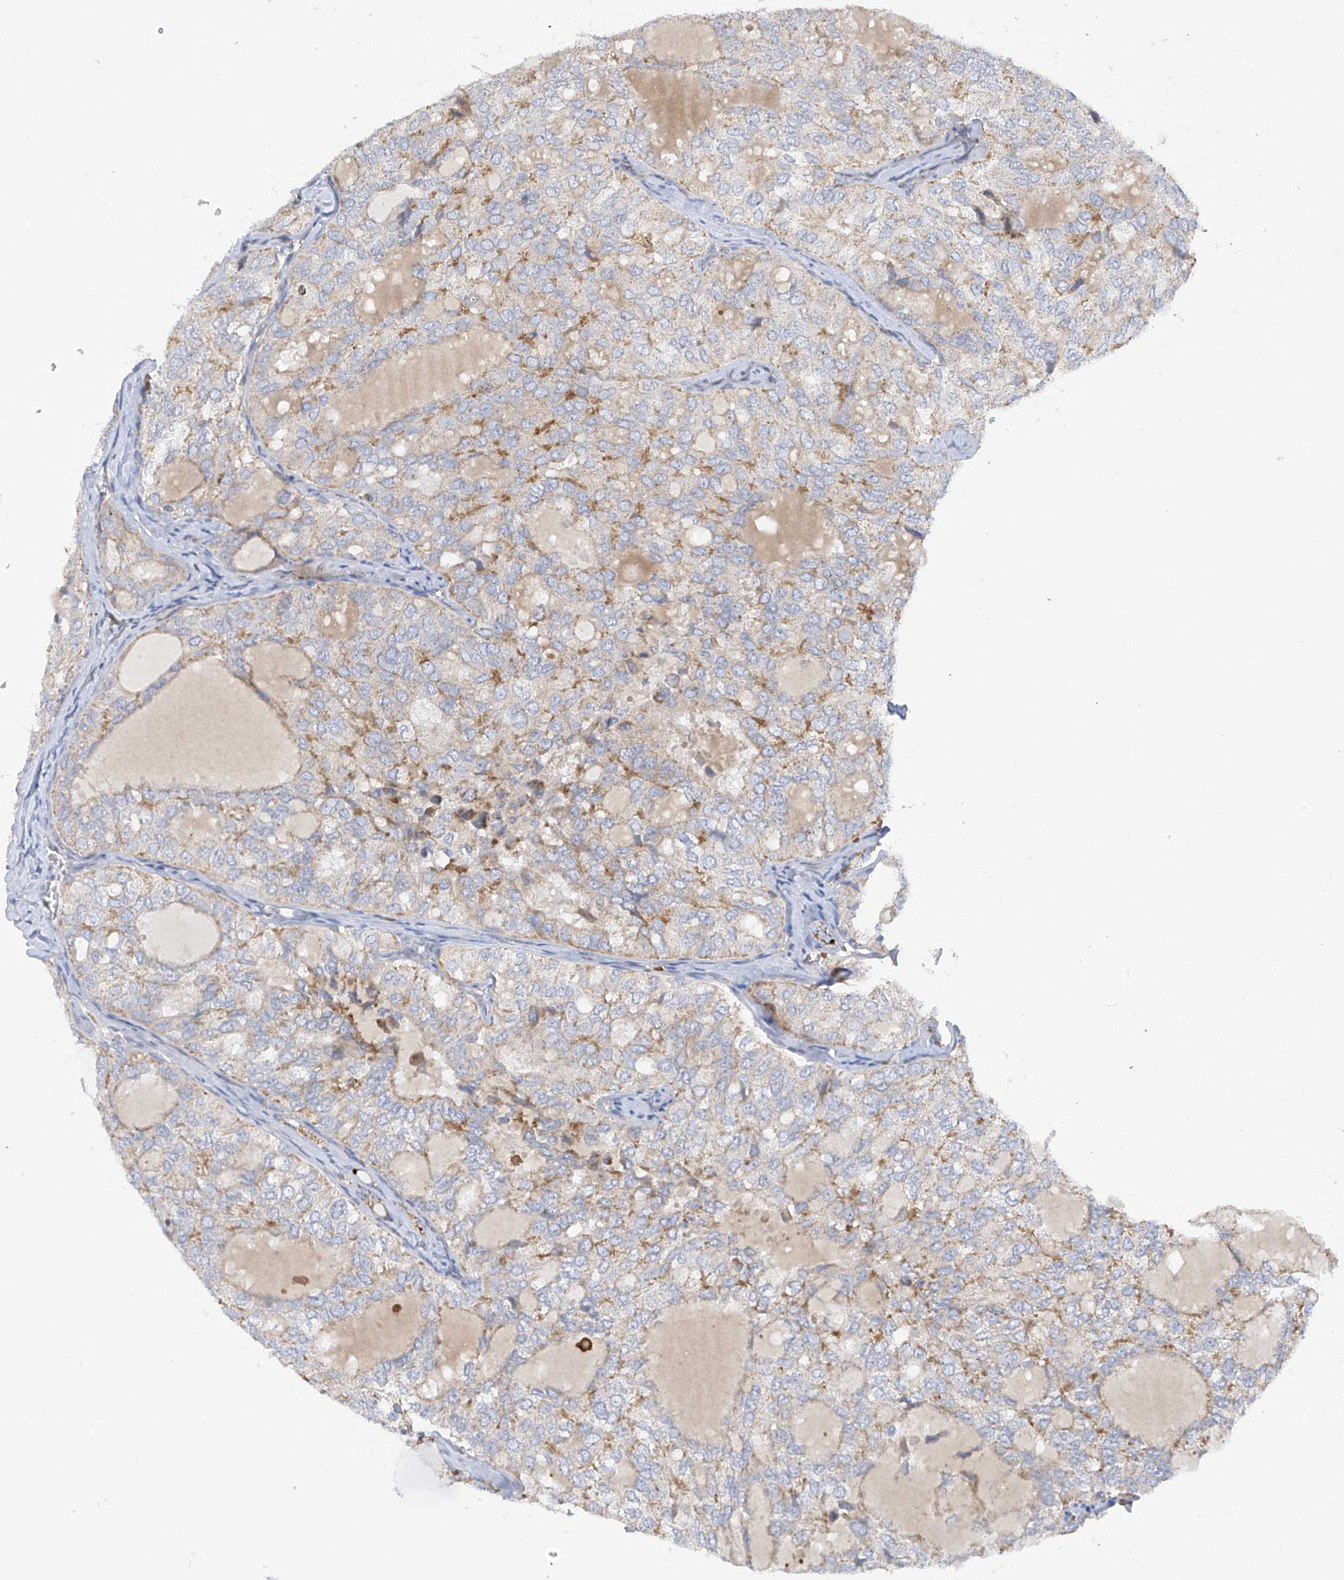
{"staining": {"intensity": "weak", "quantity": "<25%", "location": "cytoplasmic/membranous"}, "tissue": "thyroid cancer", "cell_type": "Tumor cells", "image_type": "cancer", "snomed": [{"axis": "morphology", "description": "Follicular adenoma carcinoma, NOS"}, {"axis": "topography", "description": "Thyroid gland"}], "caption": "Image shows no significant protein staining in tumor cells of follicular adenoma carcinoma (thyroid).", "gene": "METTL18", "patient": {"sex": "male", "age": 75}}